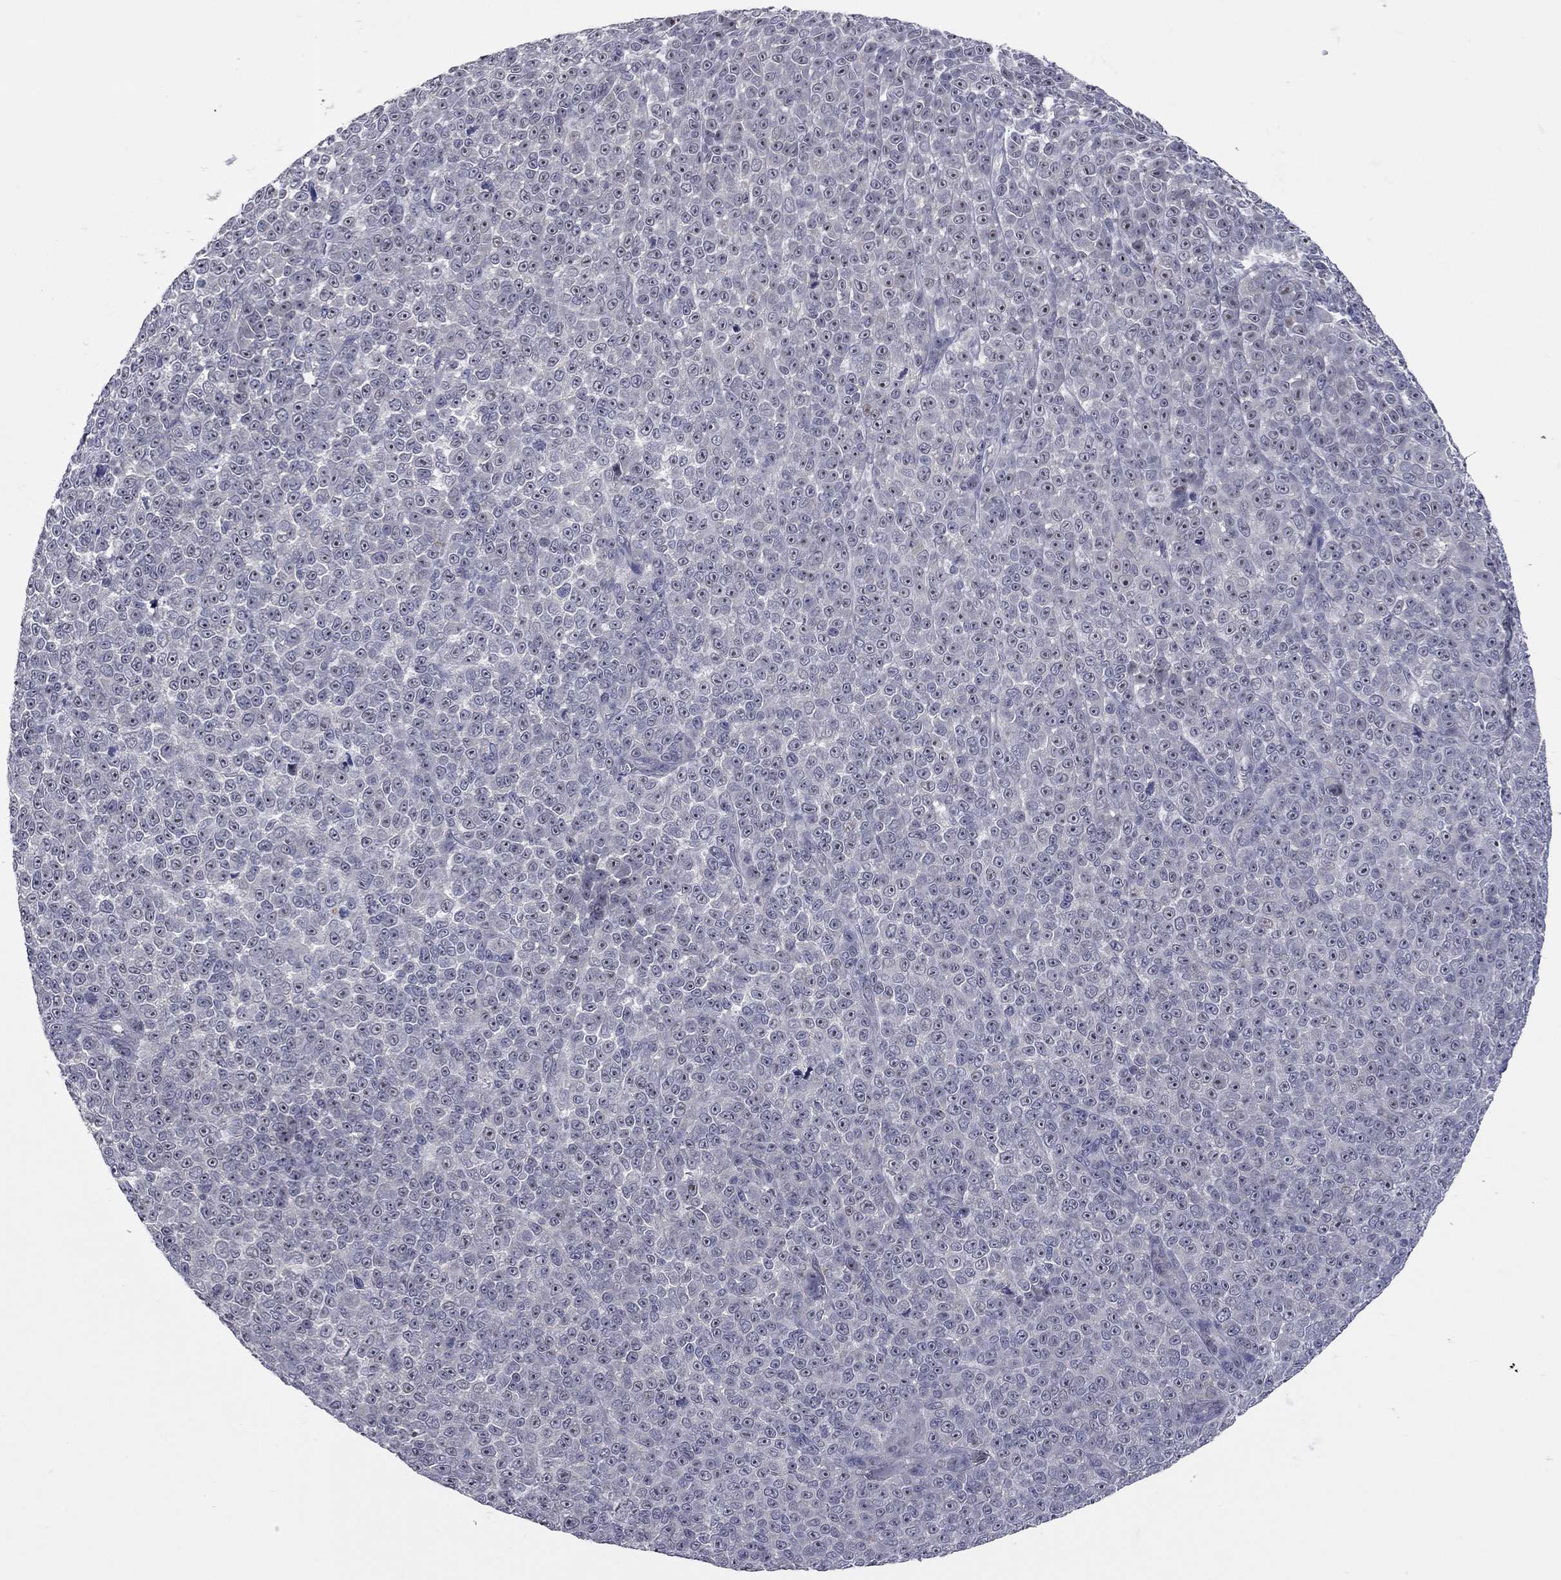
{"staining": {"intensity": "negative", "quantity": "none", "location": "none"}, "tissue": "melanoma", "cell_type": "Tumor cells", "image_type": "cancer", "snomed": [{"axis": "morphology", "description": "Malignant melanoma, NOS"}, {"axis": "topography", "description": "Skin"}], "caption": "Immunohistochemistry (IHC) micrograph of neoplastic tissue: malignant melanoma stained with DAB reveals no significant protein staining in tumor cells.", "gene": "SHOC2", "patient": {"sex": "female", "age": 95}}